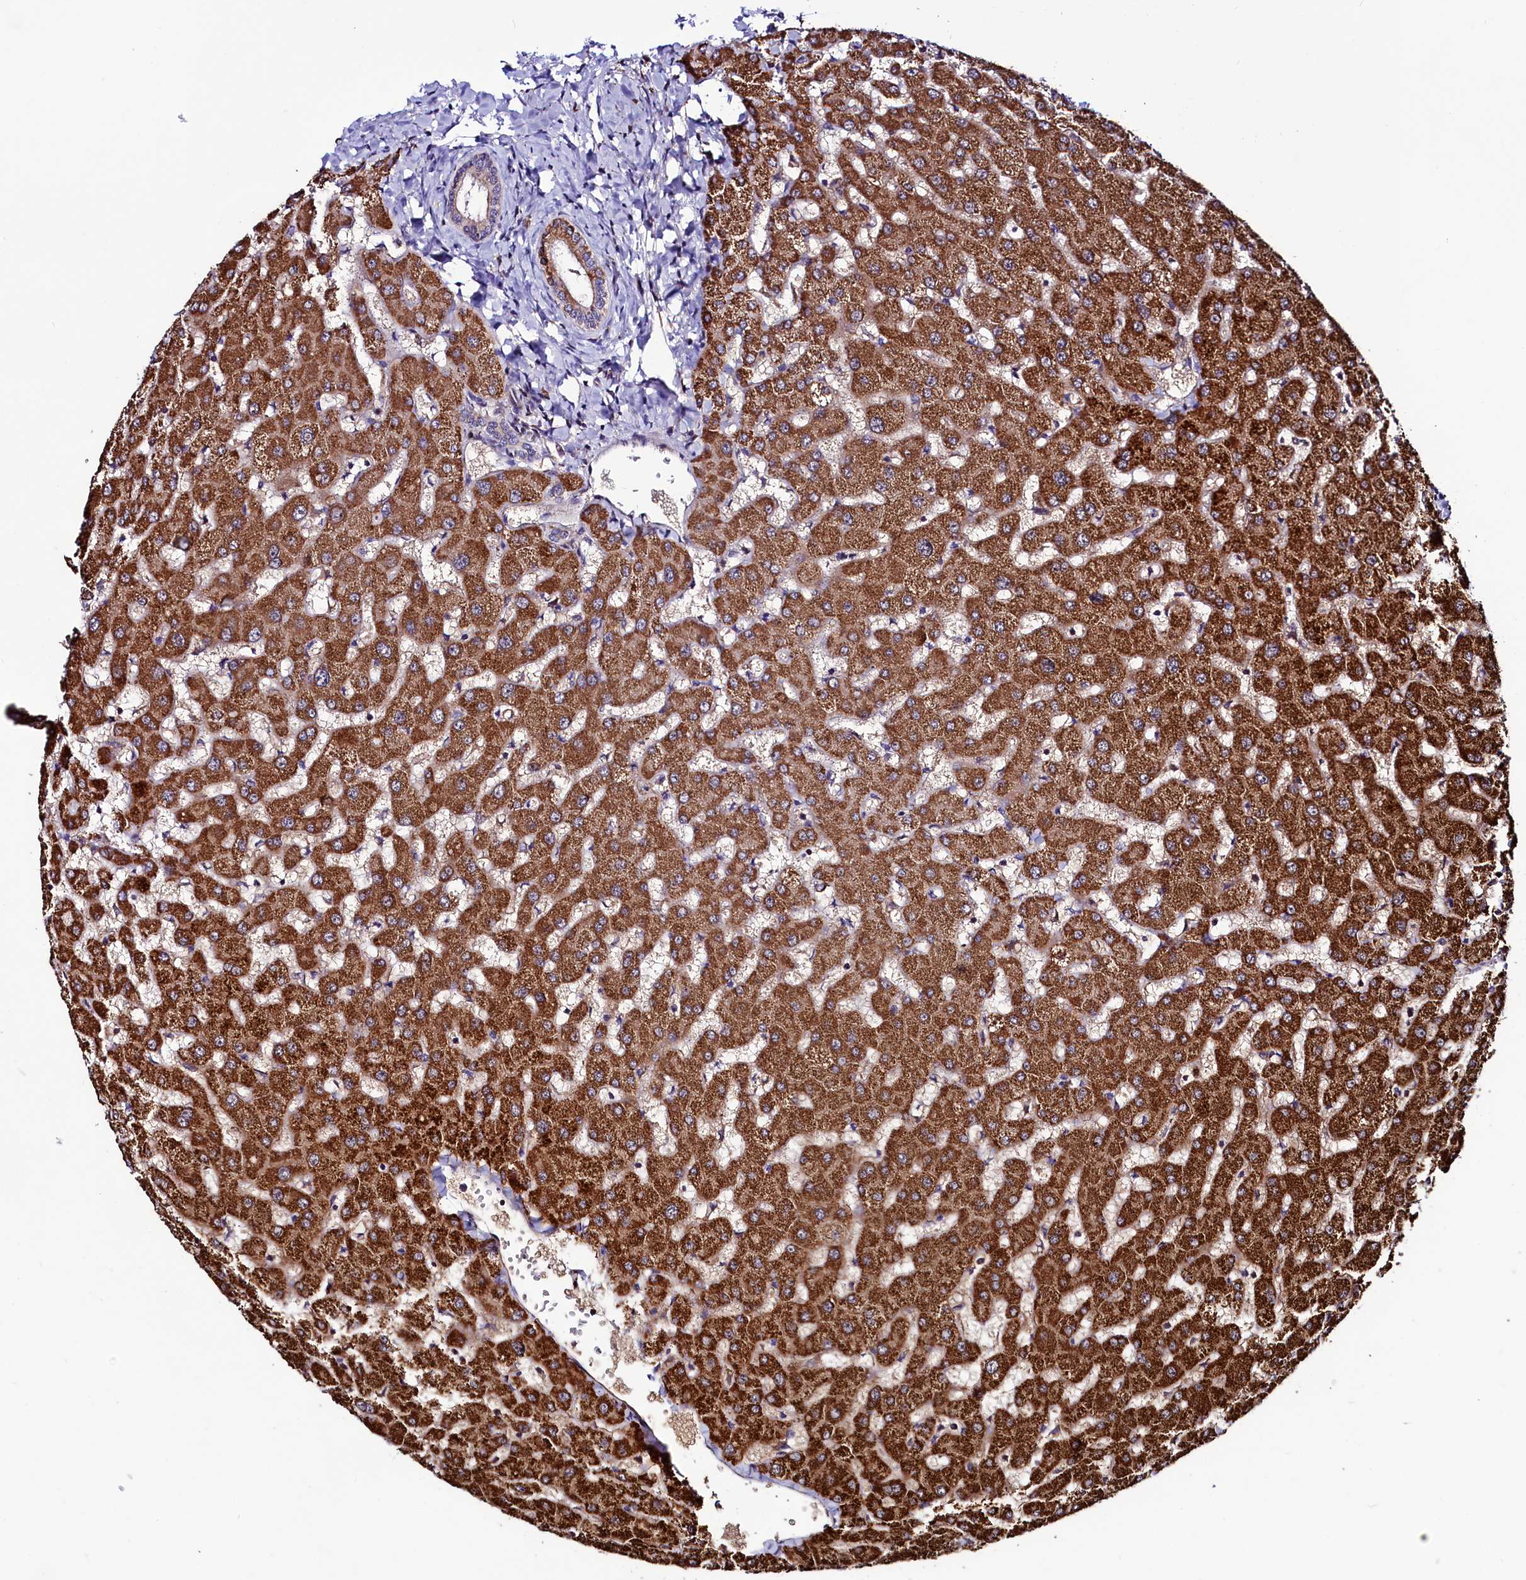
{"staining": {"intensity": "moderate", "quantity": "<25%", "location": "cytoplasmic/membranous"}, "tissue": "liver", "cell_type": "Cholangiocytes", "image_type": "normal", "snomed": [{"axis": "morphology", "description": "Normal tissue, NOS"}, {"axis": "topography", "description": "Liver"}], "caption": "This histopathology image exhibits immunohistochemistry (IHC) staining of unremarkable liver, with low moderate cytoplasmic/membranous expression in approximately <25% of cholangiocytes.", "gene": "STARD5", "patient": {"sex": "female", "age": 63}}